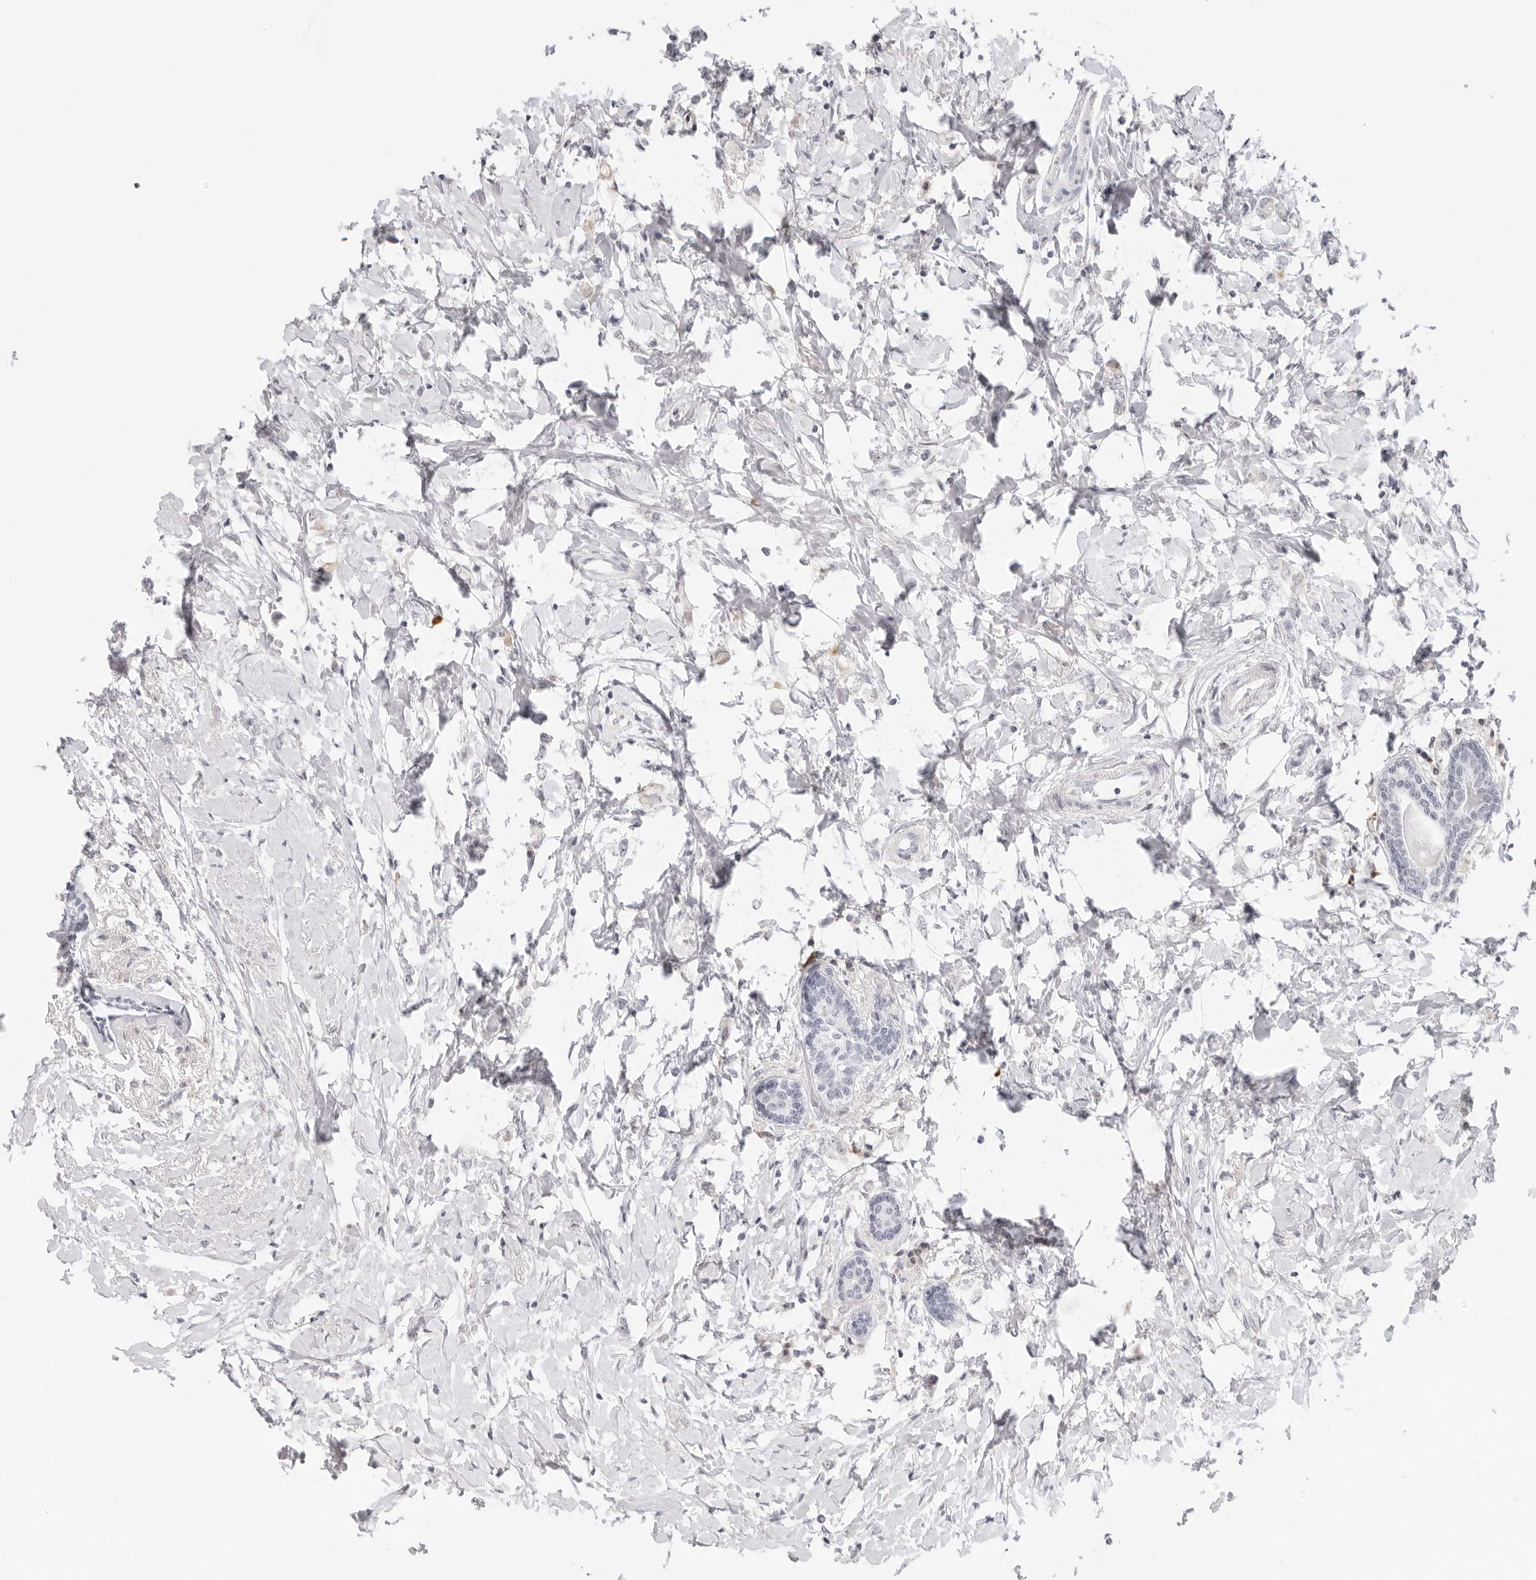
{"staining": {"intensity": "negative", "quantity": "none", "location": "none"}, "tissue": "breast cancer", "cell_type": "Tumor cells", "image_type": "cancer", "snomed": [{"axis": "morphology", "description": "Normal tissue, NOS"}, {"axis": "morphology", "description": "Lobular carcinoma"}, {"axis": "topography", "description": "Breast"}], "caption": "DAB immunohistochemical staining of human lobular carcinoma (breast) shows no significant expression in tumor cells.", "gene": "EDN2", "patient": {"sex": "female", "age": 47}}